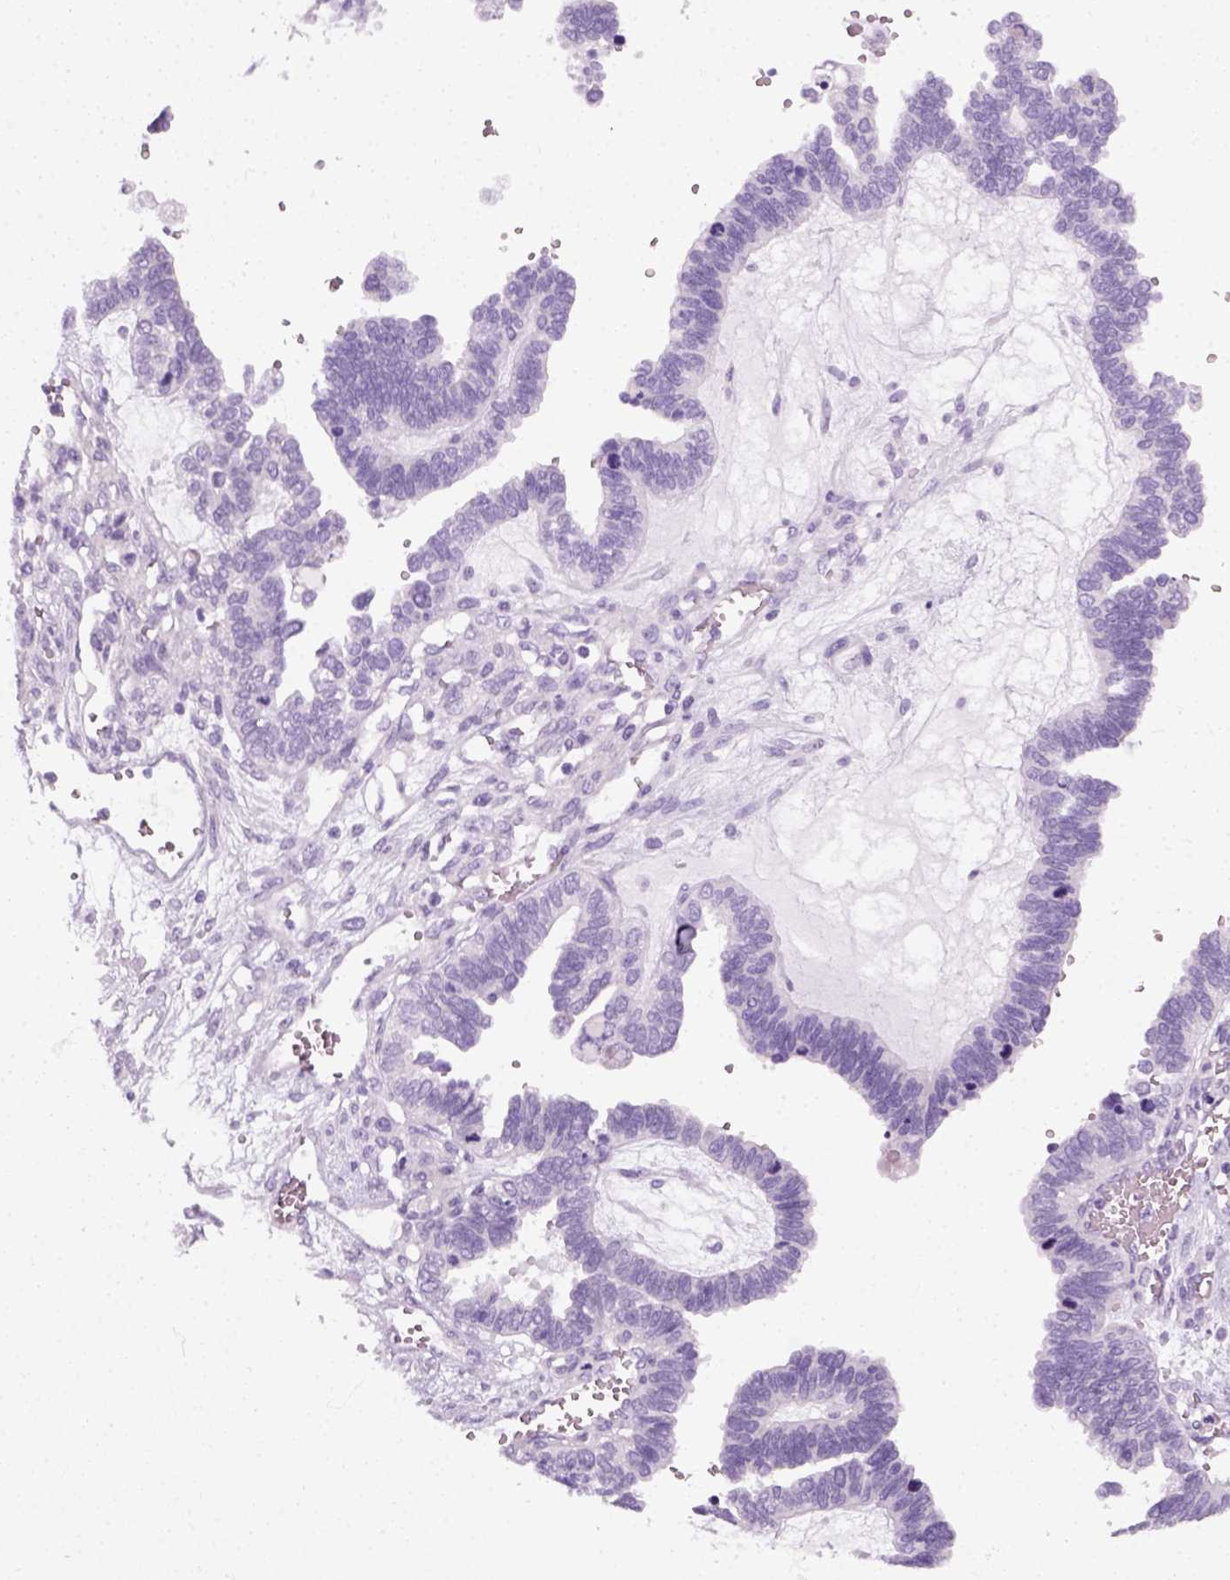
{"staining": {"intensity": "negative", "quantity": "none", "location": "none"}, "tissue": "ovarian cancer", "cell_type": "Tumor cells", "image_type": "cancer", "snomed": [{"axis": "morphology", "description": "Cystadenocarcinoma, serous, NOS"}, {"axis": "topography", "description": "Ovary"}], "caption": "A histopathology image of human ovarian serous cystadenocarcinoma is negative for staining in tumor cells.", "gene": "SLC12A5", "patient": {"sex": "female", "age": 51}}